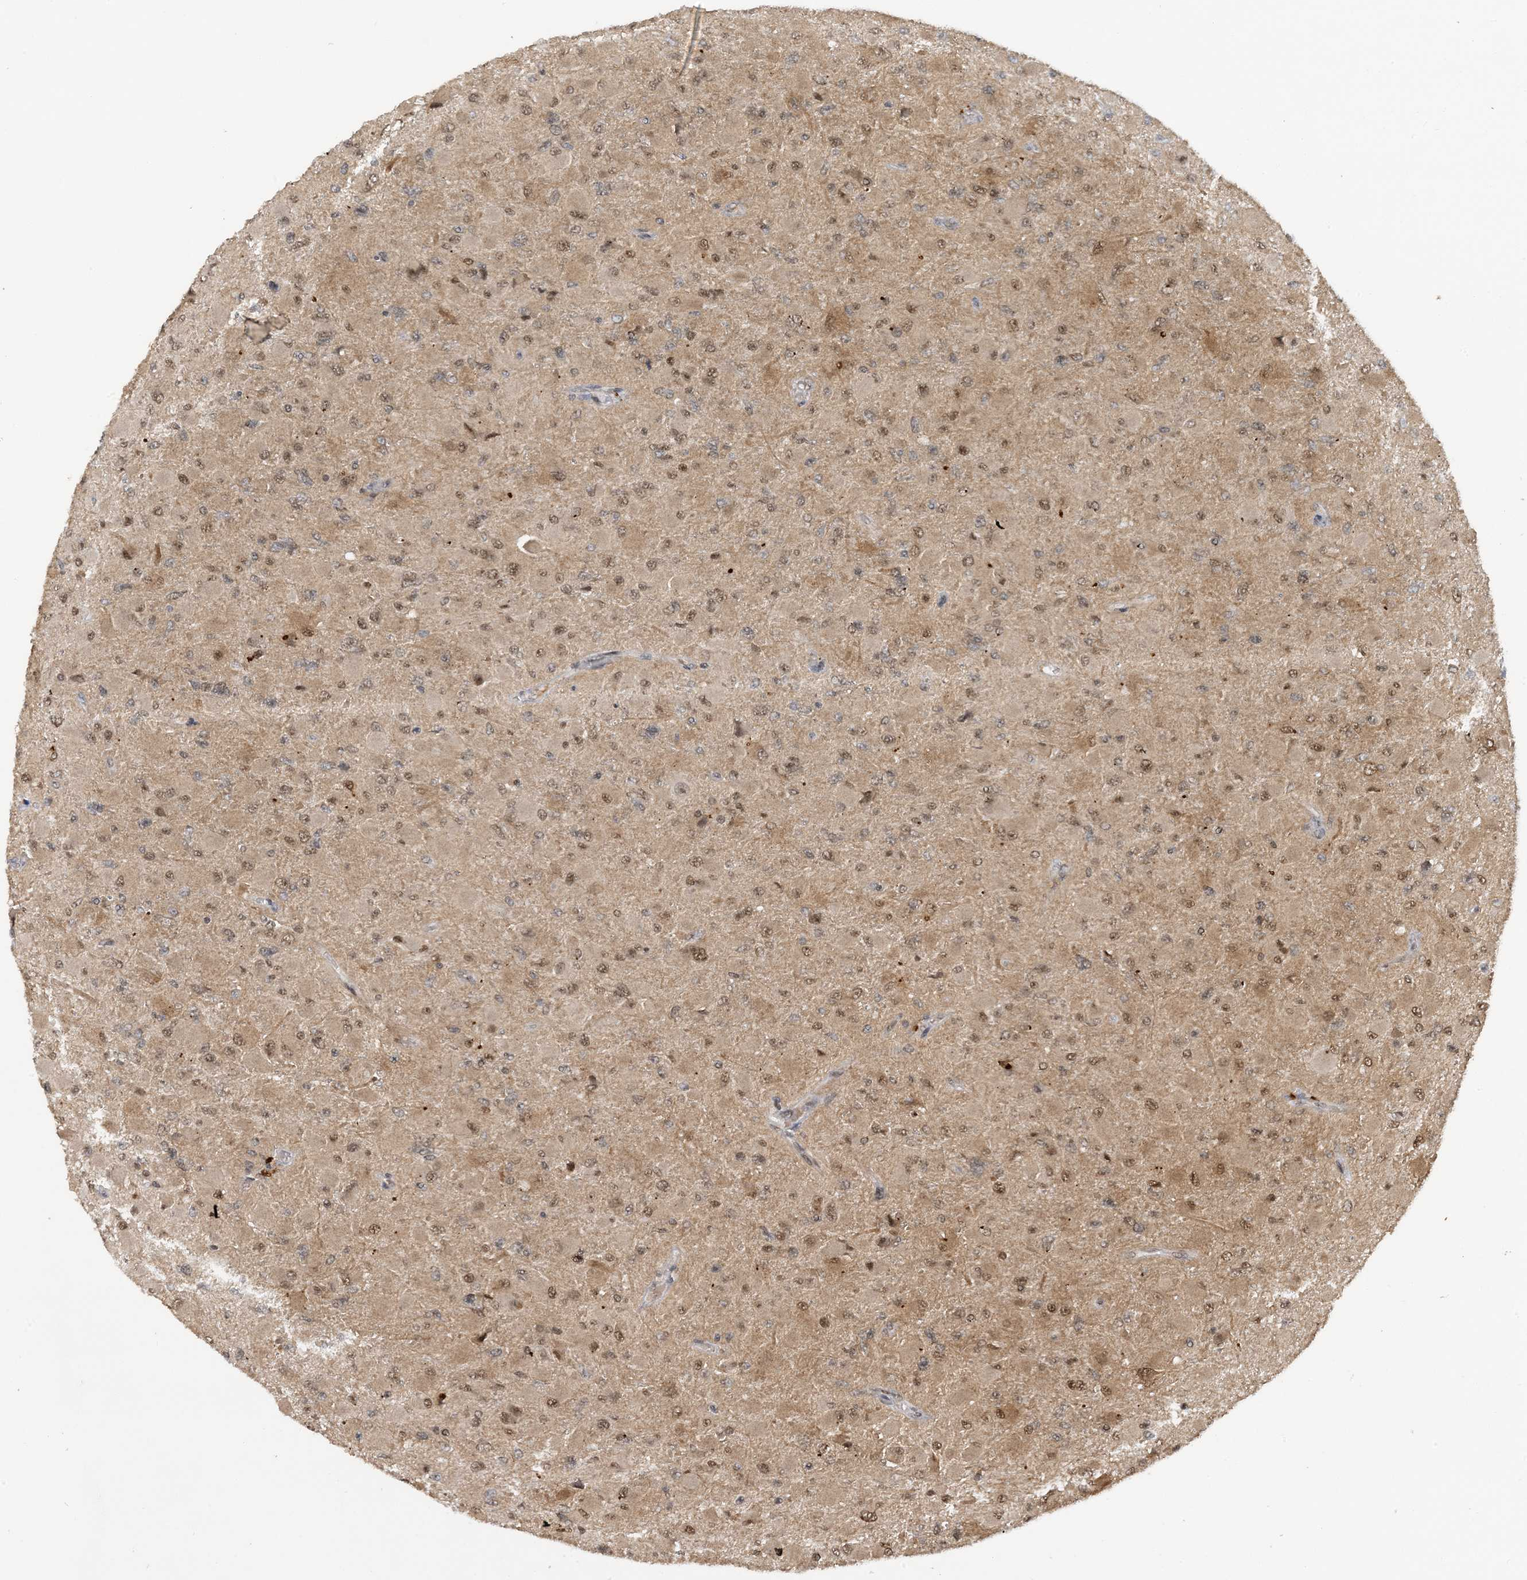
{"staining": {"intensity": "moderate", "quantity": "25%-75%", "location": "nuclear"}, "tissue": "glioma", "cell_type": "Tumor cells", "image_type": "cancer", "snomed": [{"axis": "morphology", "description": "Glioma, malignant, High grade"}, {"axis": "topography", "description": "Cerebral cortex"}], "caption": "Malignant glioma (high-grade) was stained to show a protein in brown. There is medium levels of moderate nuclear staining in about 25%-75% of tumor cells. (Stains: DAB (3,3'-diaminobenzidine) in brown, nuclei in blue, Microscopy: brightfield microscopy at high magnification).", "gene": "ACYP2", "patient": {"sex": "female", "age": 36}}